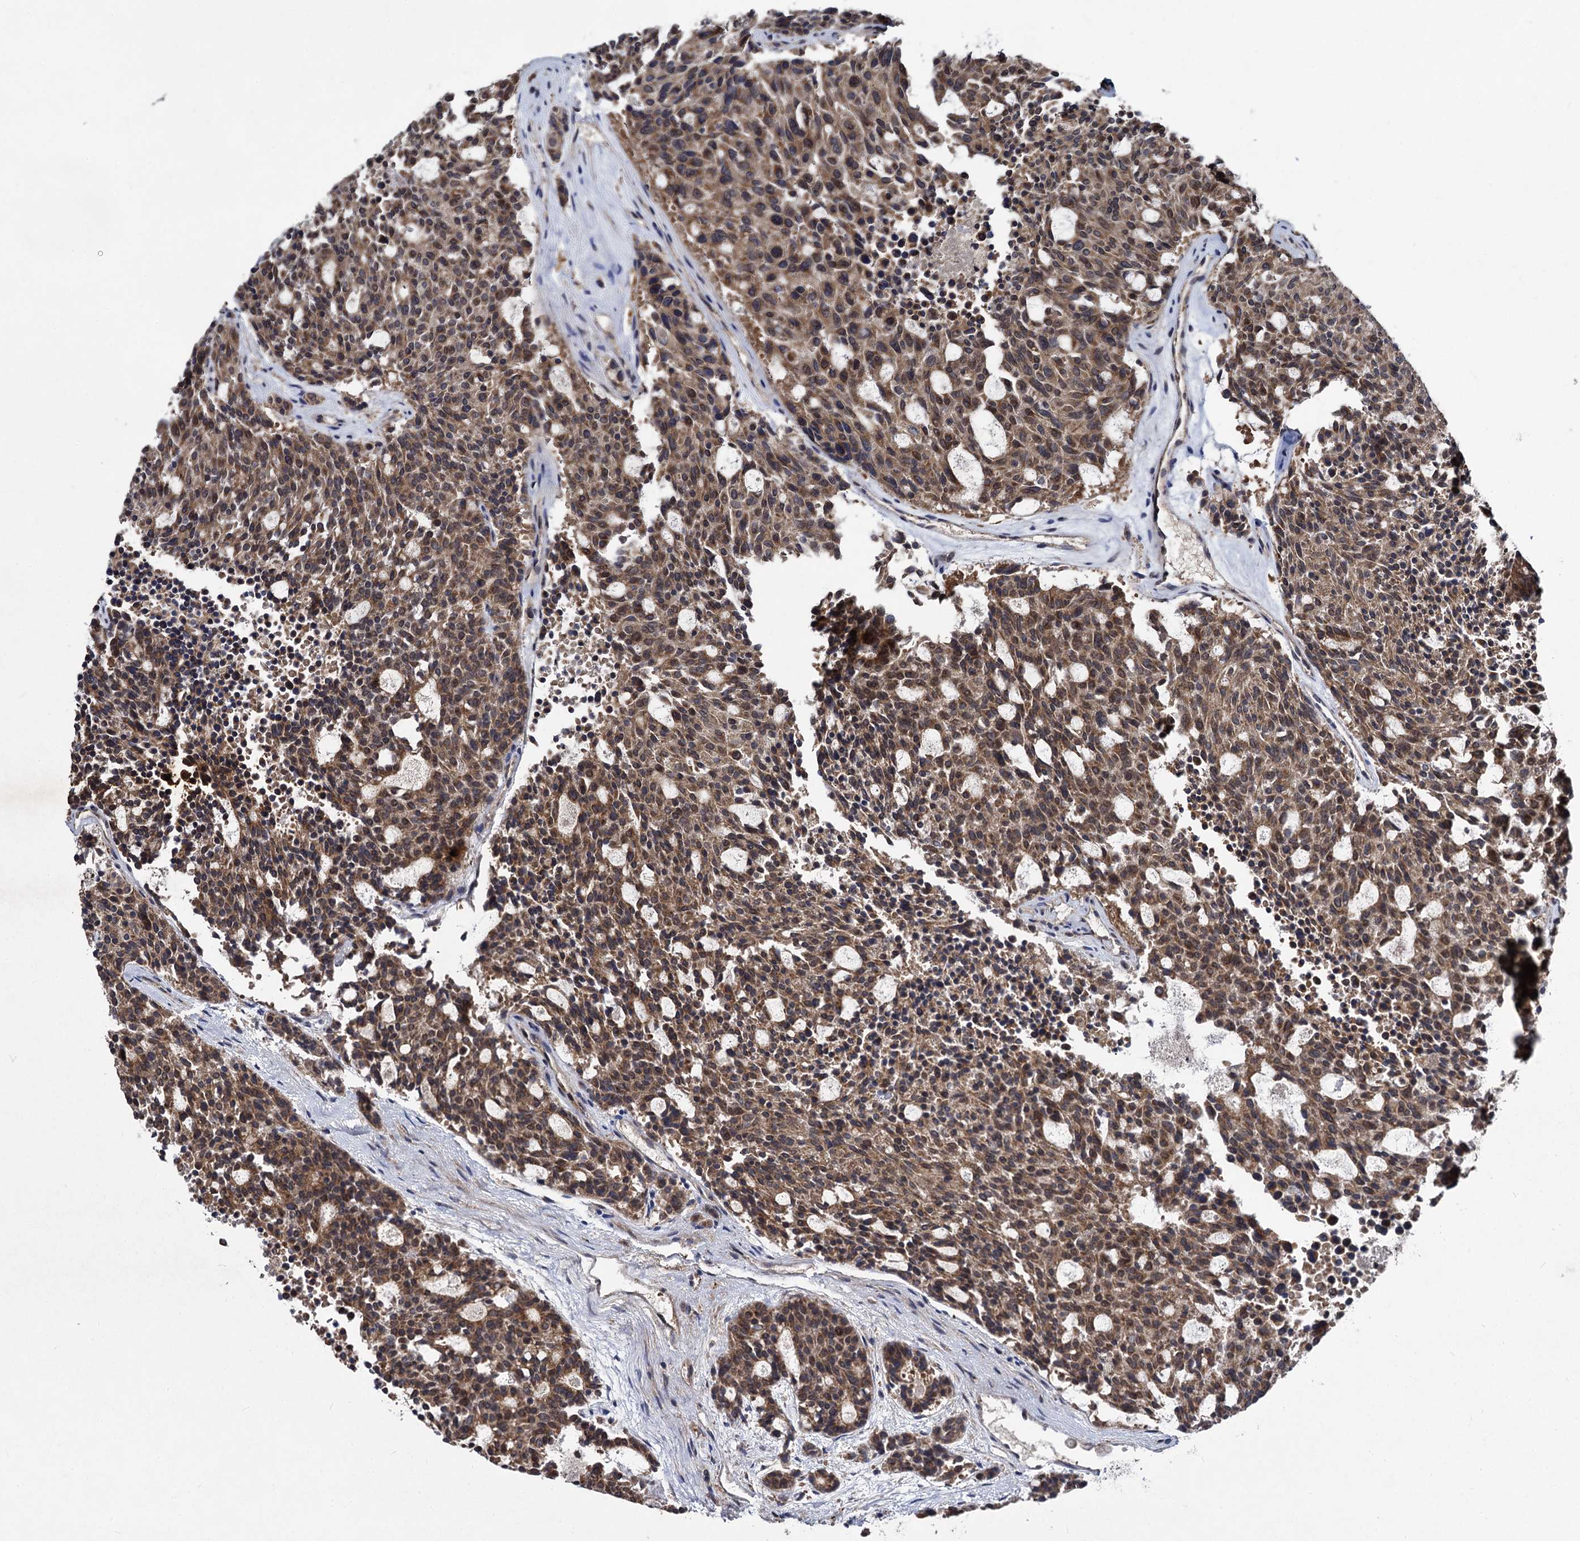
{"staining": {"intensity": "moderate", "quantity": ">75%", "location": "cytoplasmic/membranous"}, "tissue": "carcinoid", "cell_type": "Tumor cells", "image_type": "cancer", "snomed": [{"axis": "morphology", "description": "Carcinoid, malignant, NOS"}, {"axis": "topography", "description": "Pancreas"}], "caption": "A brown stain shows moderate cytoplasmic/membranous positivity of a protein in human malignant carcinoid tumor cells.", "gene": "BCL2L2", "patient": {"sex": "female", "age": 54}}